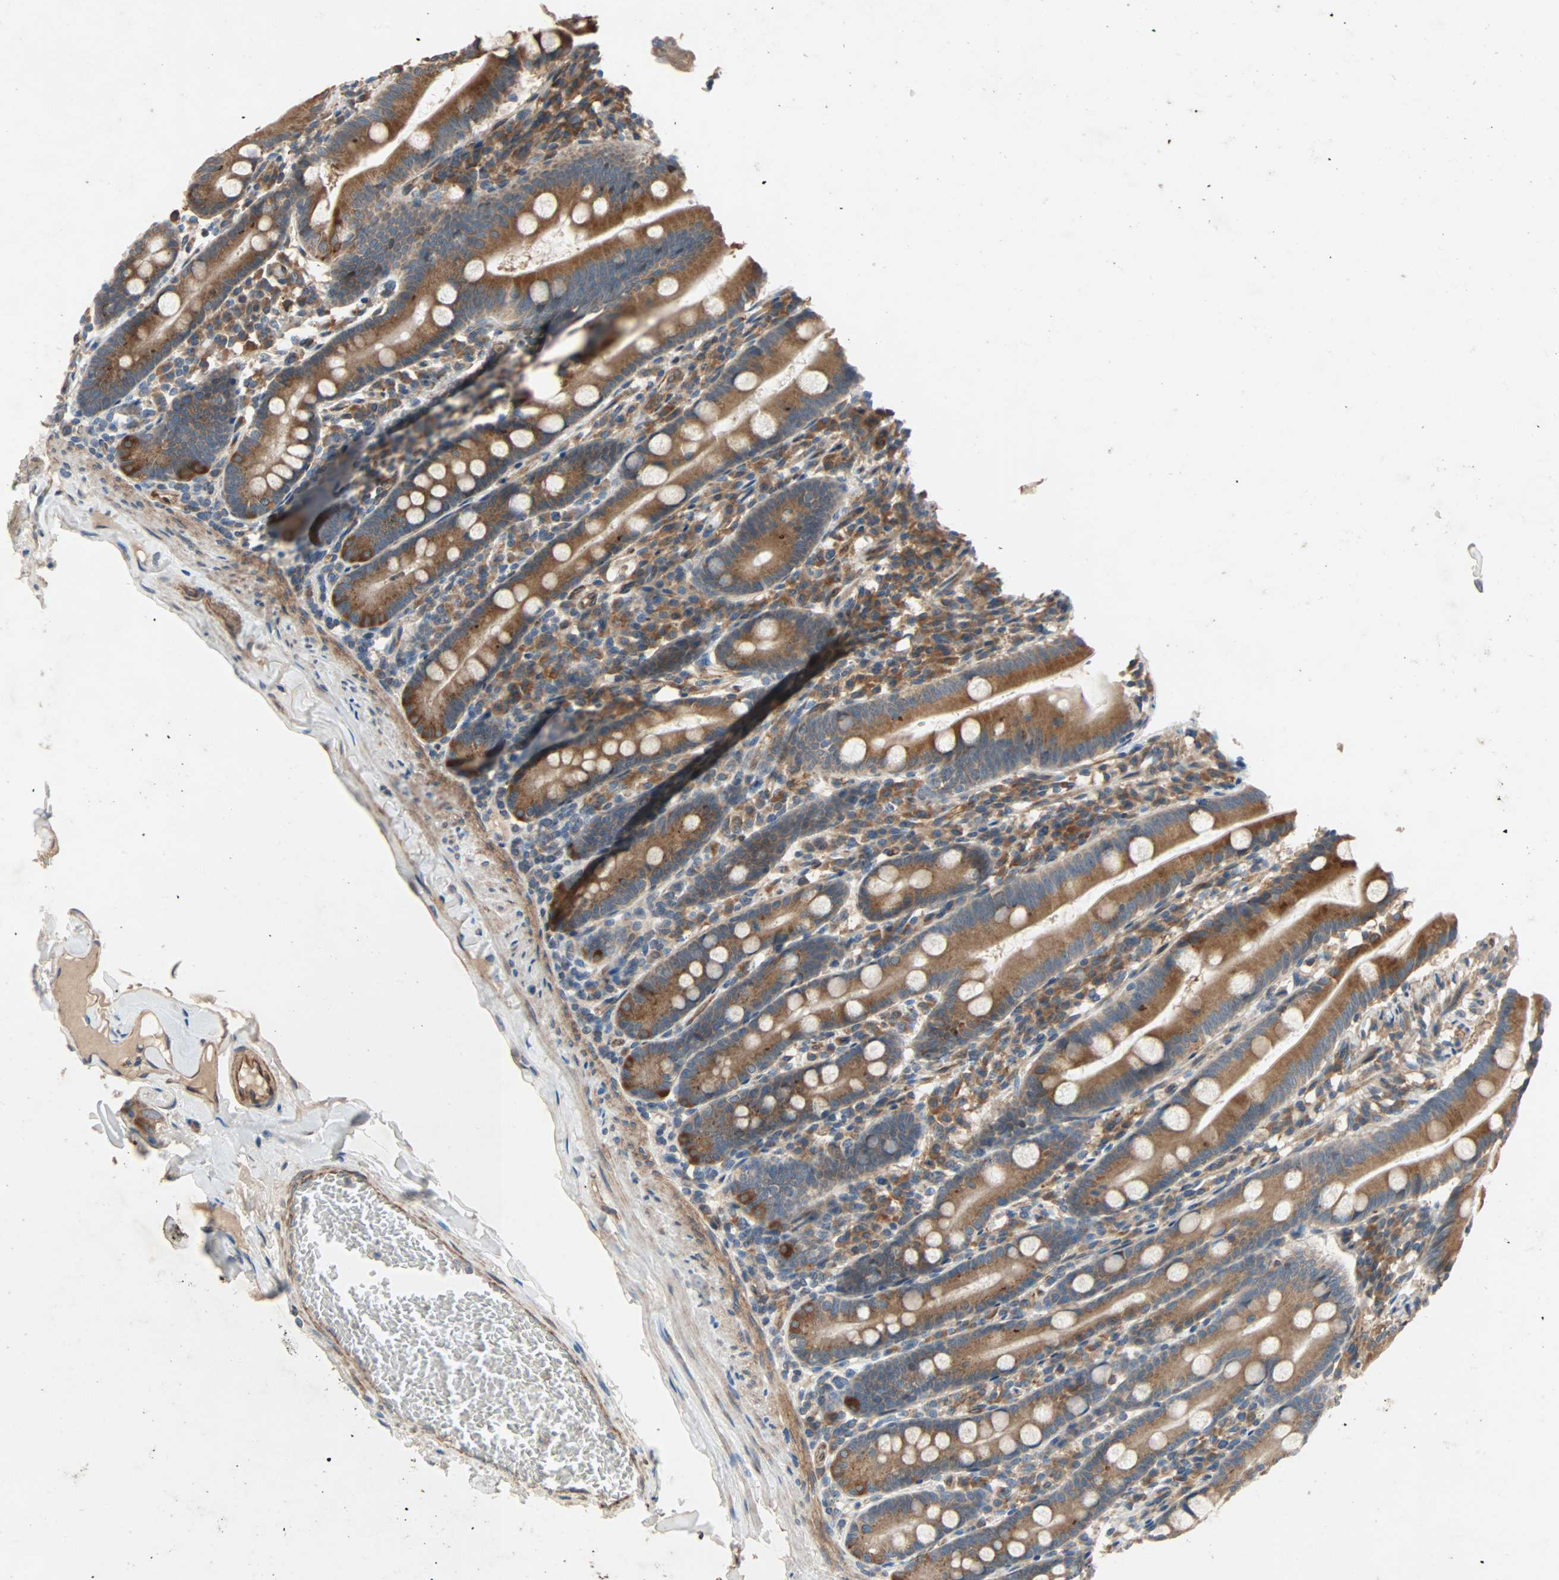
{"staining": {"intensity": "strong", "quantity": ">75%", "location": "cytoplasmic/membranous"}, "tissue": "duodenum", "cell_type": "Glandular cells", "image_type": "normal", "snomed": [{"axis": "morphology", "description": "Normal tissue, NOS"}, {"axis": "topography", "description": "Duodenum"}], "caption": "Unremarkable duodenum reveals strong cytoplasmic/membranous staining in about >75% of glandular cells, visualized by immunohistochemistry. (DAB (3,3'-diaminobenzidine) IHC with brightfield microscopy, high magnification).", "gene": "XYLT1", "patient": {"sex": "male", "age": 50}}